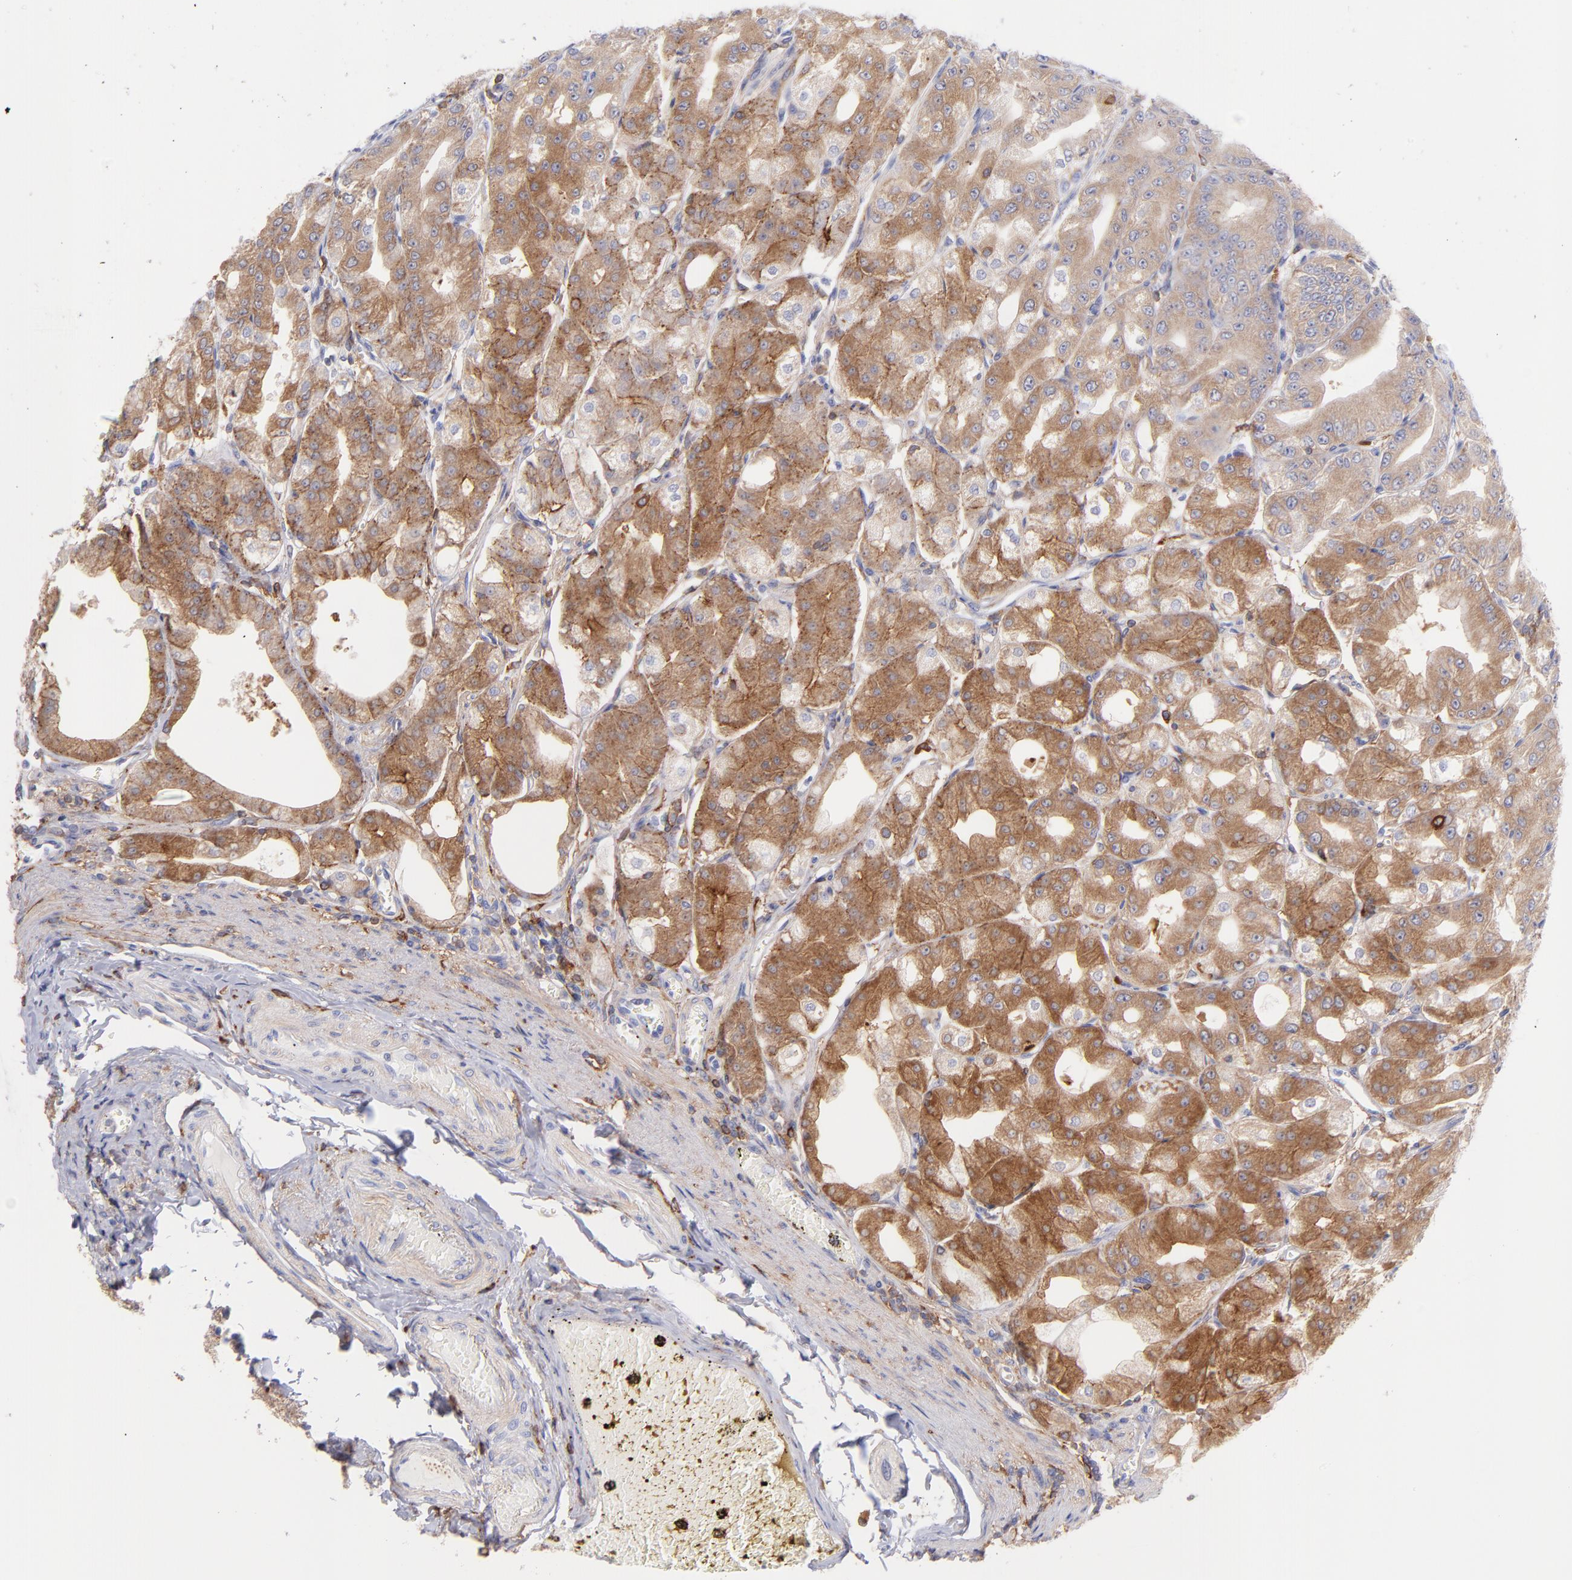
{"staining": {"intensity": "moderate", "quantity": ">75%", "location": "cytoplasmic/membranous"}, "tissue": "stomach", "cell_type": "Glandular cells", "image_type": "normal", "snomed": [{"axis": "morphology", "description": "Normal tissue, NOS"}, {"axis": "topography", "description": "Stomach, lower"}], "caption": "This image shows immunohistochemistry (IHC) staining of unremarkable stomach, with medium moderate cytoplasmic/membranous staining in about >75% of glandular cells.", "gene": "PRKCA", "patient": {"sex": "male", "age": 71}}